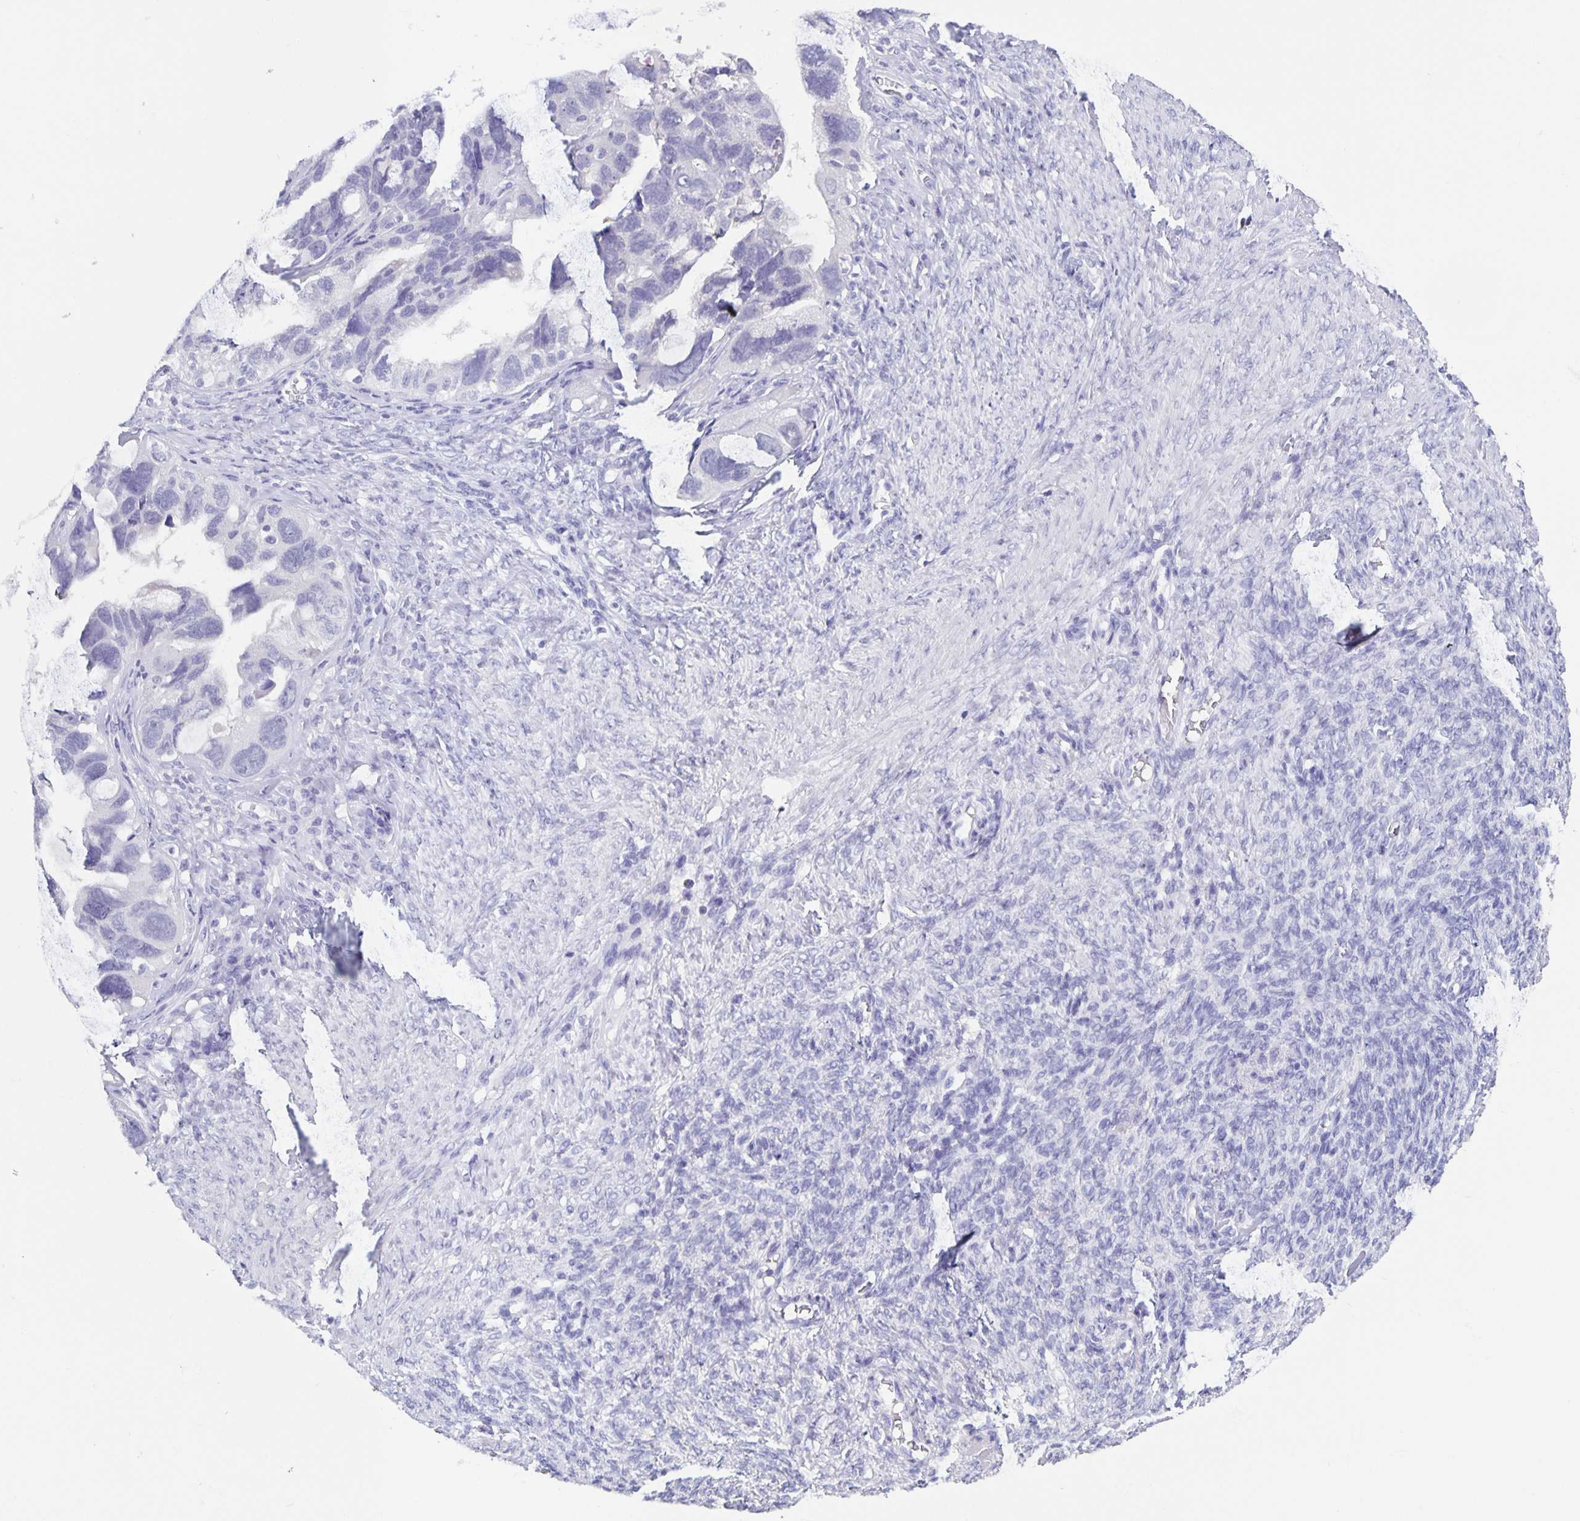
{"staining": {"intensity": "negative", "quantity": "none", "location": "none"}, "tissue": "ovarian cancer", "cell_type": "Tumor cells", "image_type": "cancer", "snomed": [{"axis": "morphology", "description": "Cystadenocarcinoma, serous, NOS"}, {"axis": "topography", "description": "Ovary"}], "caption": "The histopathology image shows no significant staining in tumor cells of ovarian serous cystadenocarcinoma.", "gene": "ODF3B", "patient": {"sex": "female", "age": 60}}